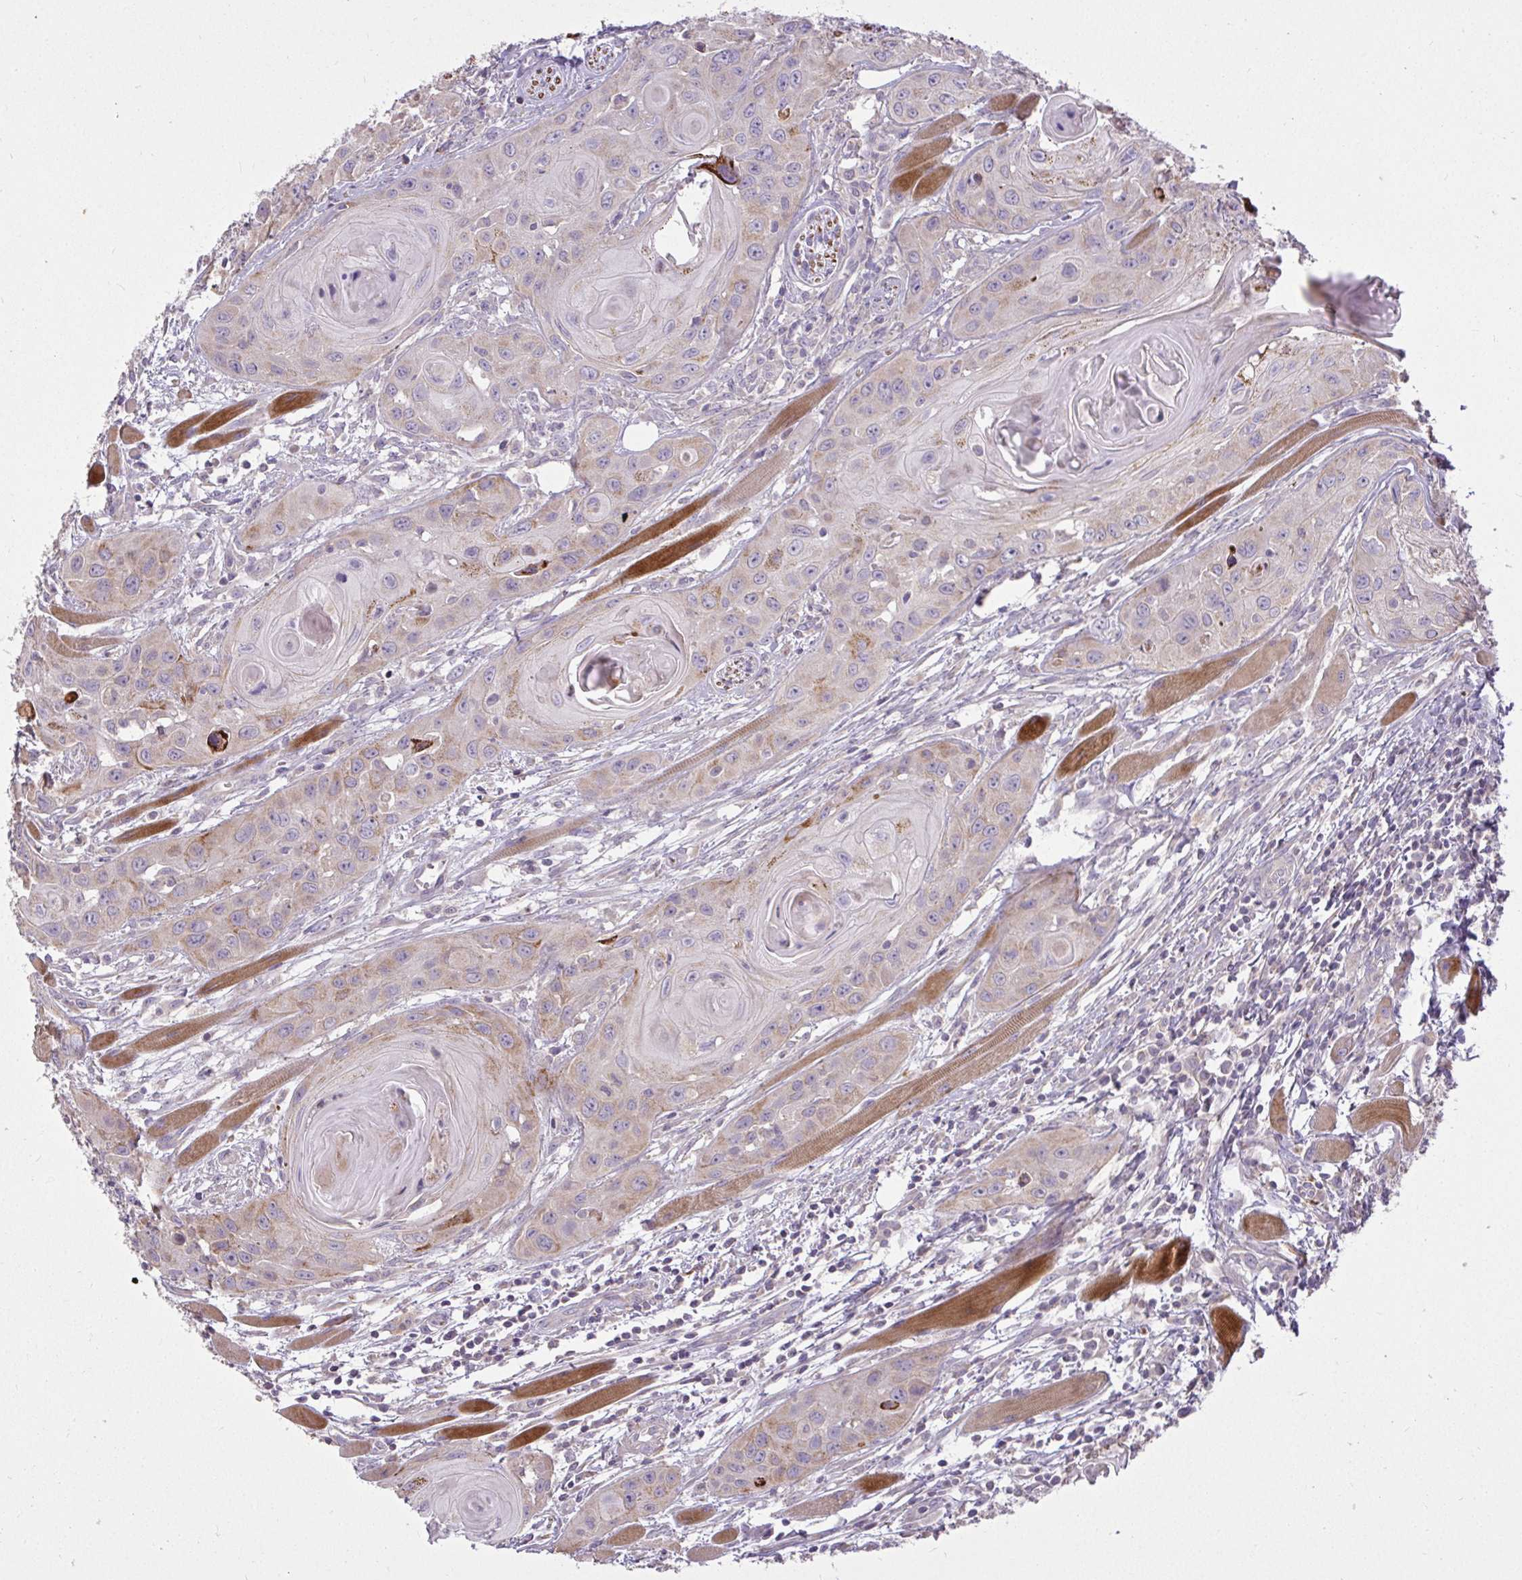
{"staining": {"intensity": "weak", "quantity": "25%-75%", "location": "cytoplasmic/membranous"}, "tissue": "head and neck cancer", "cell_type": "Tumor cells", "image_type": "cancer", "snomed": [{"axis": "morphology", "description": "Squamous cell carcinoma, NOS"}, {"axis": "topography", "description": "Oral tissue"}, {"axis": "topography", "description": "Head-Neck"}], "caption": "Immunohistochemistry (IHC) image of neoplastic tissue: human head and neck cancer (squamous cell carcinoma) stained using IHC demonstrates low levels of weak protein expression localized specifically in the cytoplasmic/membranous of tumor cells, appearing as a cytoplasmic/membranous brown color.", "gene": "STRIP1", "patient": {"sex": "male", "age": 58}}